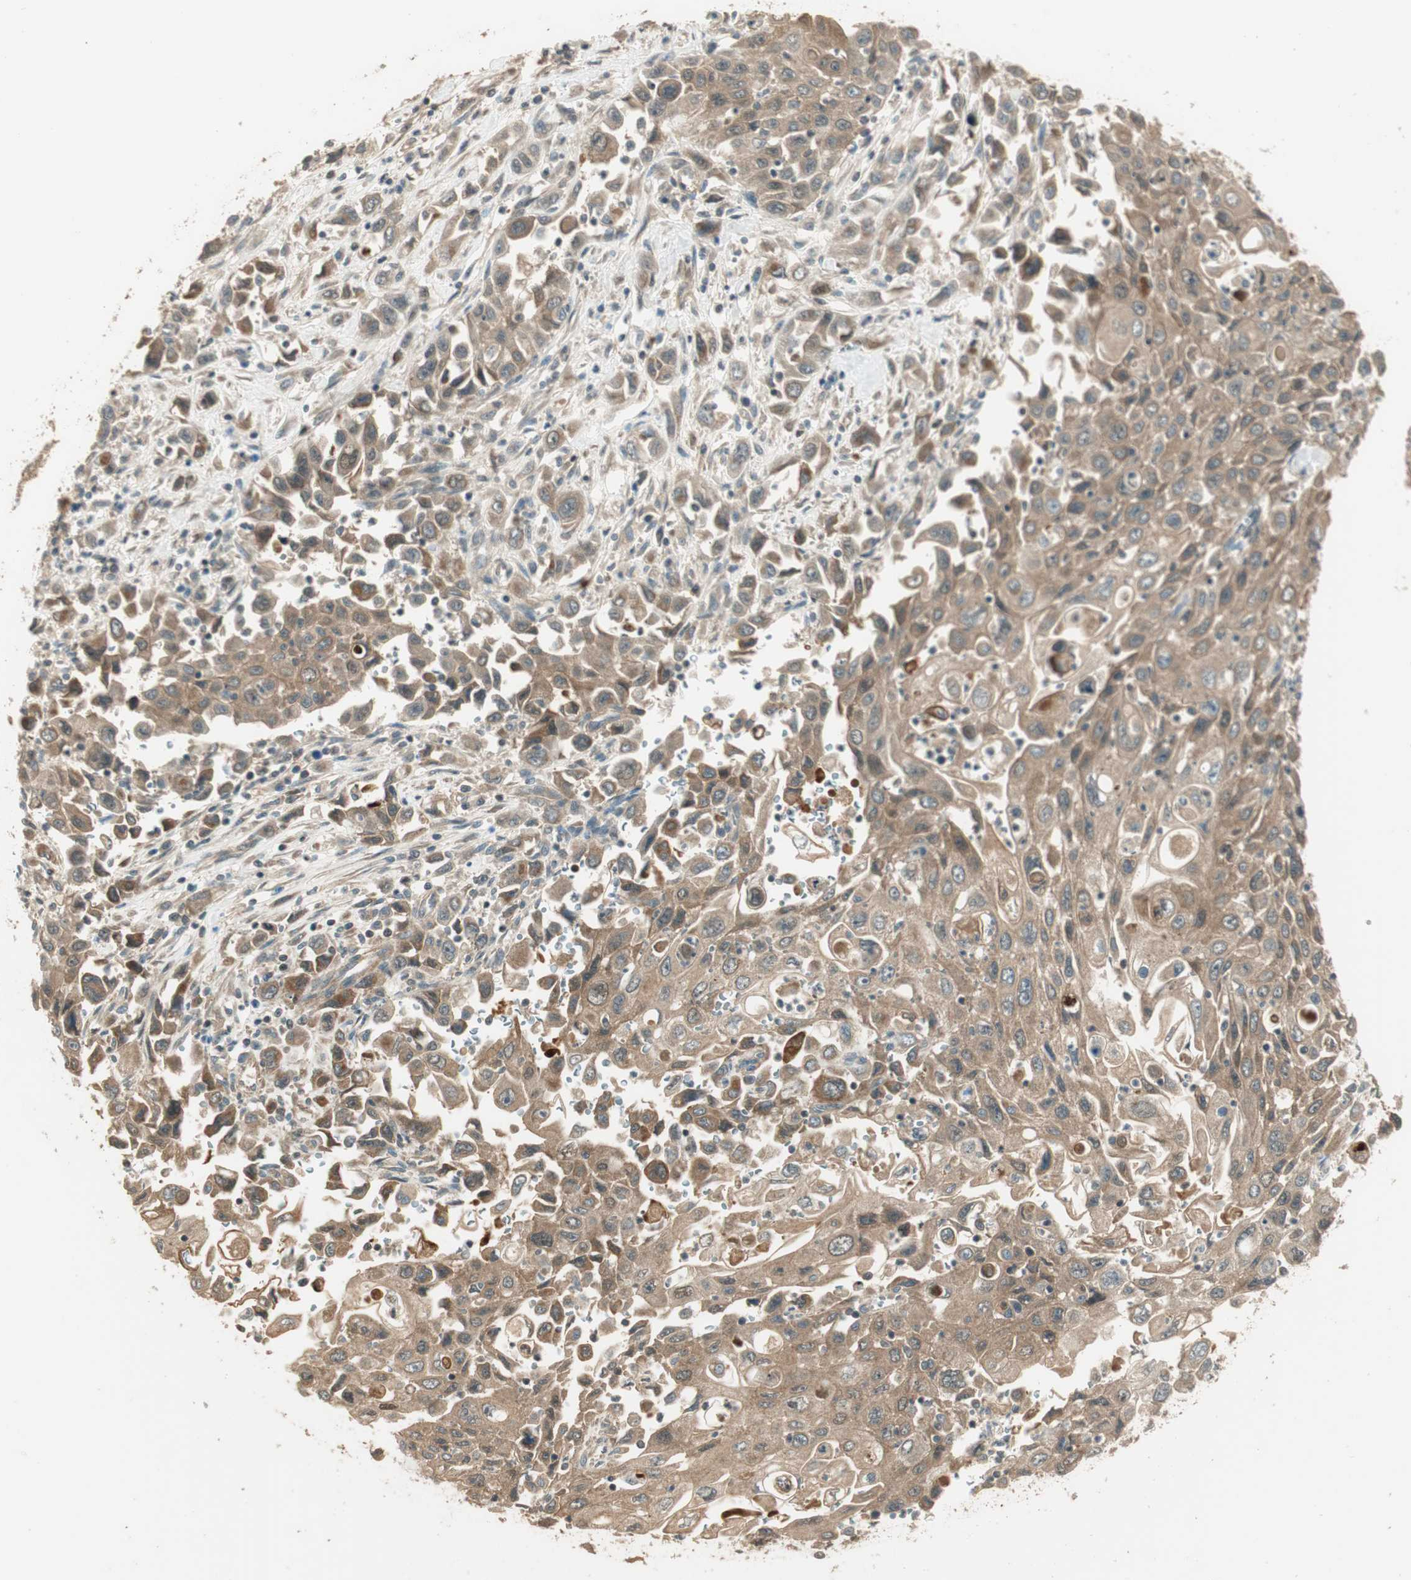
{"staining": {"intensity": "moderate", "quantity": ">75%", "location": "cytoplasmic/membranous"}, "tissue": "pancreatic cancer", "cell_type": "Tumor cells", "image_type": "cancer", "snomed": [{"axis": "morphology", "description": "Adenocarcinoma, NOS"}, {"axis": "topography", "description": "Pancreas"}], "caption": "This histopathology image reveals IHC staining of human pancreatic cancer, with medium moderate cytoplasmic/membranous expression in approximately >75% of tumor cells.", "gene": "PFDN5", "patient": {"sex": "male", "age": 70}}